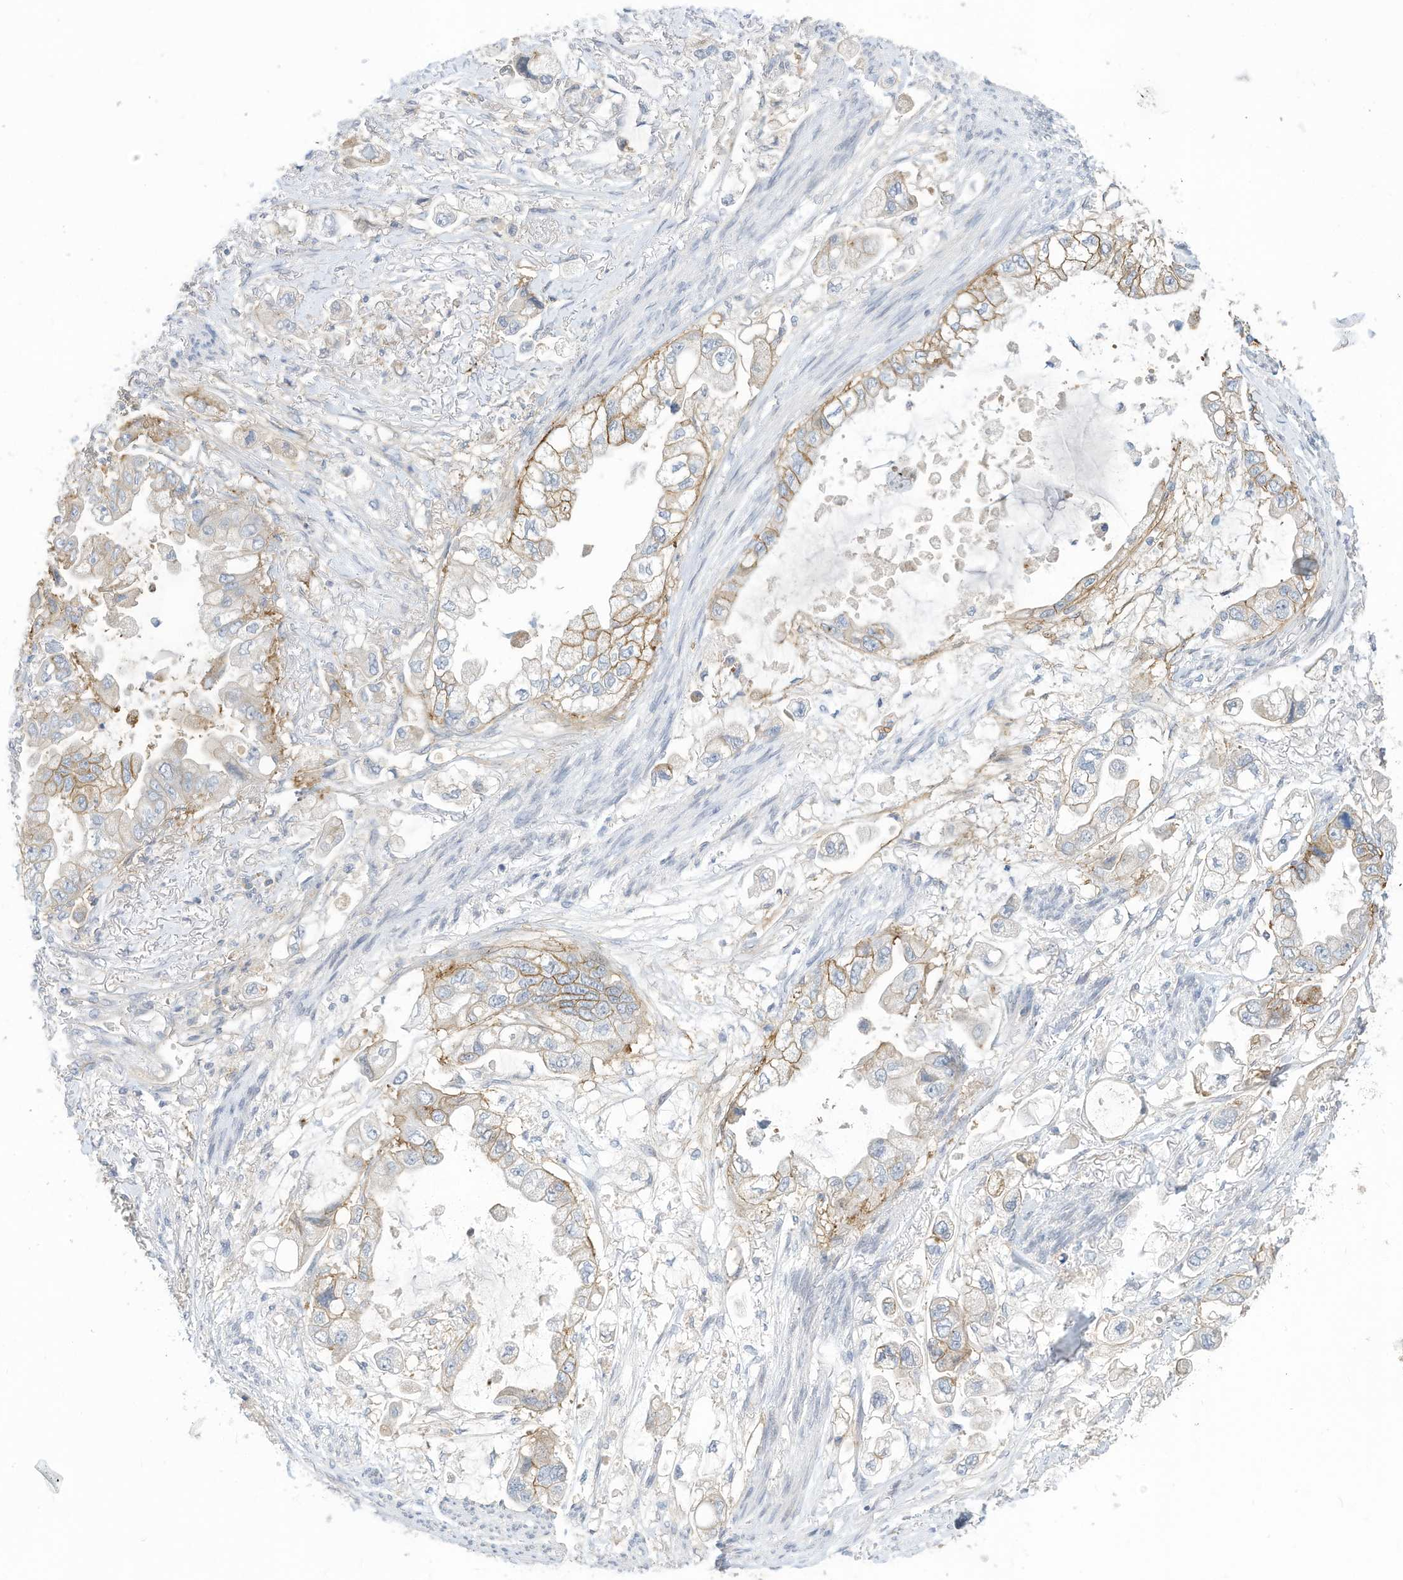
{"staining": {"intensity": "moderate", "quantity": "<25%", "location": "cytoplasmic/membranous"}, "tissue": "stomach cancer", "cell_type": "Tumor cells", "image_type": "cancer", "snomed": [{"axis": "morphology", "description": "Adenocarcinoma, NOS"}, {"axis": "topography", "description": "Stomach"}], "caption": "Moderate cytoplasmic/membranous staining is seen in approximately <25% of tumor cells in adenocarcinoma (stomach).", "gene": "SLC1A5", "patient": {"sex": "male", "age": 62}}